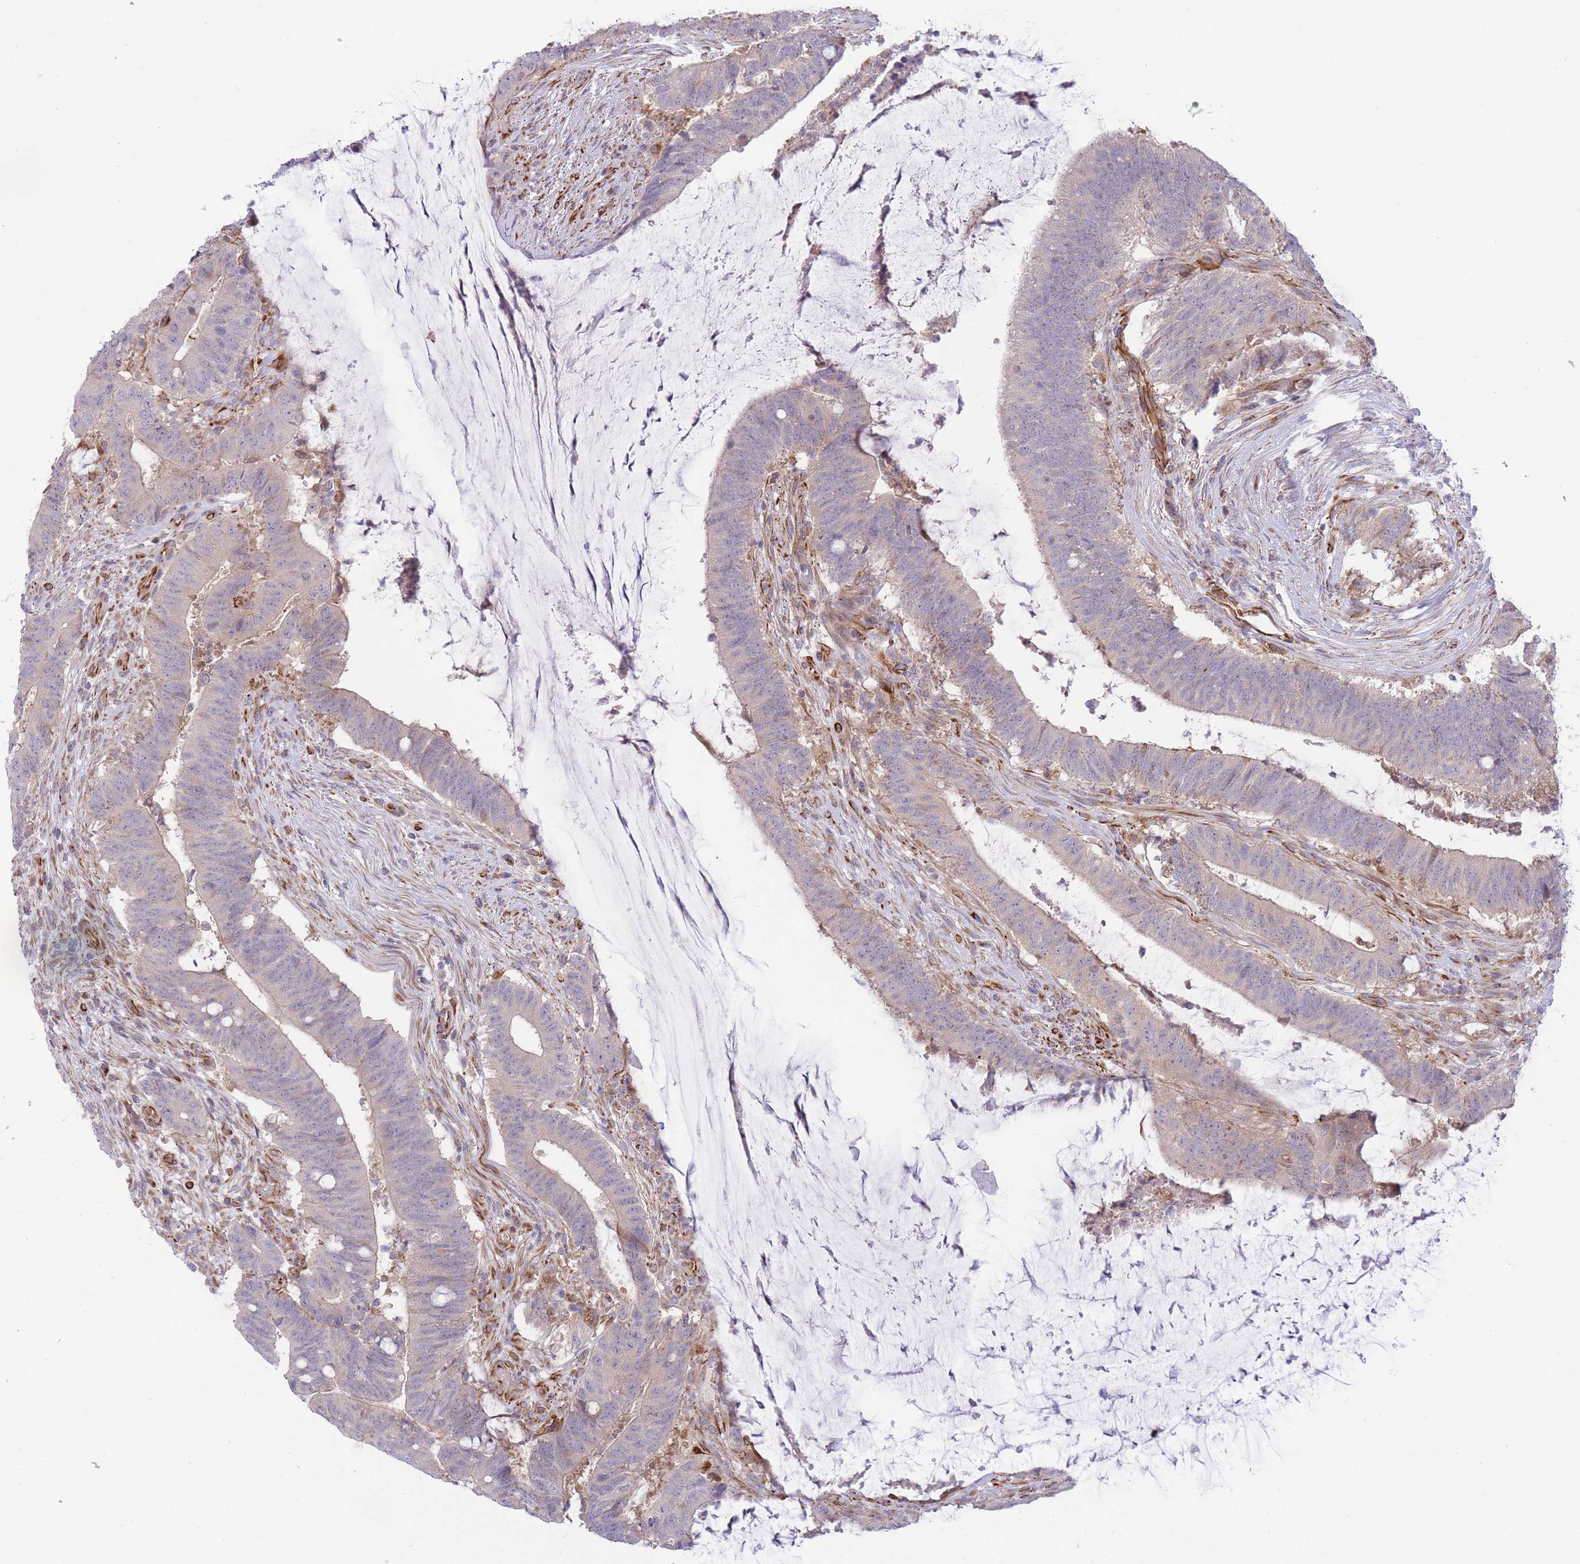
{"staining": {"intensity": "weak", "quantity": "25%-75%", "location": "cytoplasmic/membranous"}, "tissue": "colorectal cancer", "cell_type": "Tumor cells", "image_type": "cancer", "snomed": [{"axis": "morphology", "description": "Adenocarcinoma, NOS"}, {"axis": "topography", "description": "Colon"}], "caption": "The immunohistochemical stain labels weak cytoplasmic/membranous expression in tumor cells of adenocarcinoma (colorectal) tissue.", "gene": "ECPAS", "patient": {"sex": "female", "age": 43}}